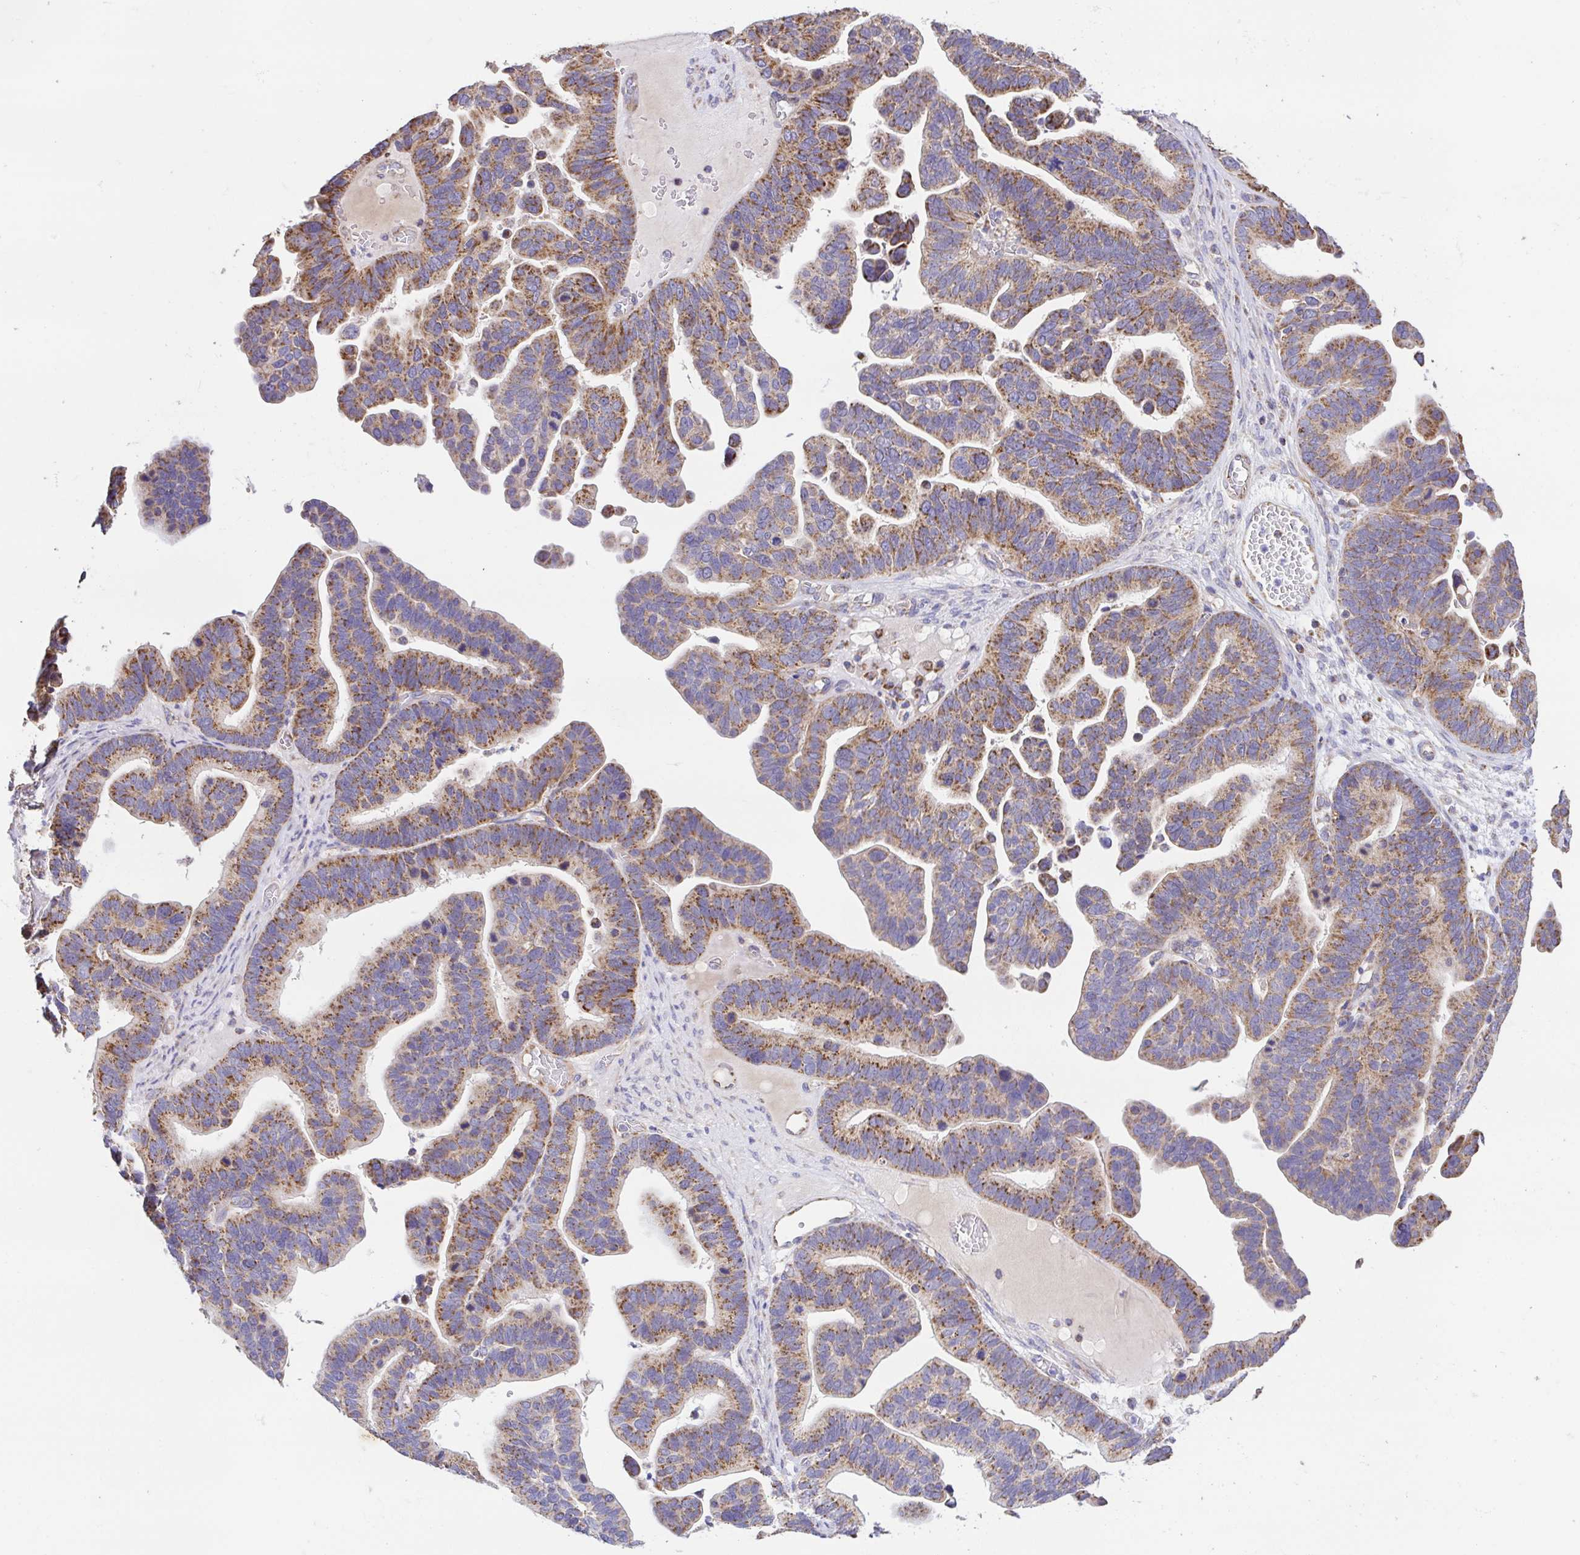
{"staining": {"intensity": "moderate", "quantity": ">75%", "location": "cytoplasmic/membranous"}, "tissue": "ovarian cancer", "cell_type": "Tumor cells", "image_type": "cancer", "snomed": [{"axis": "morphology", "description": "Cystadenocarcinoma, serous, NOS"}, {"axis": "topography", "description": "Ovary"}], "caption": "Protein expression by immunohistochemistry reveals moderate cytoplasmic/membranous expression in about >75% of tumor cells in ovarian serous cystadenocarcinoma.", "gene": "GINM1", "patient": {"sex": "female", "age": 56}}